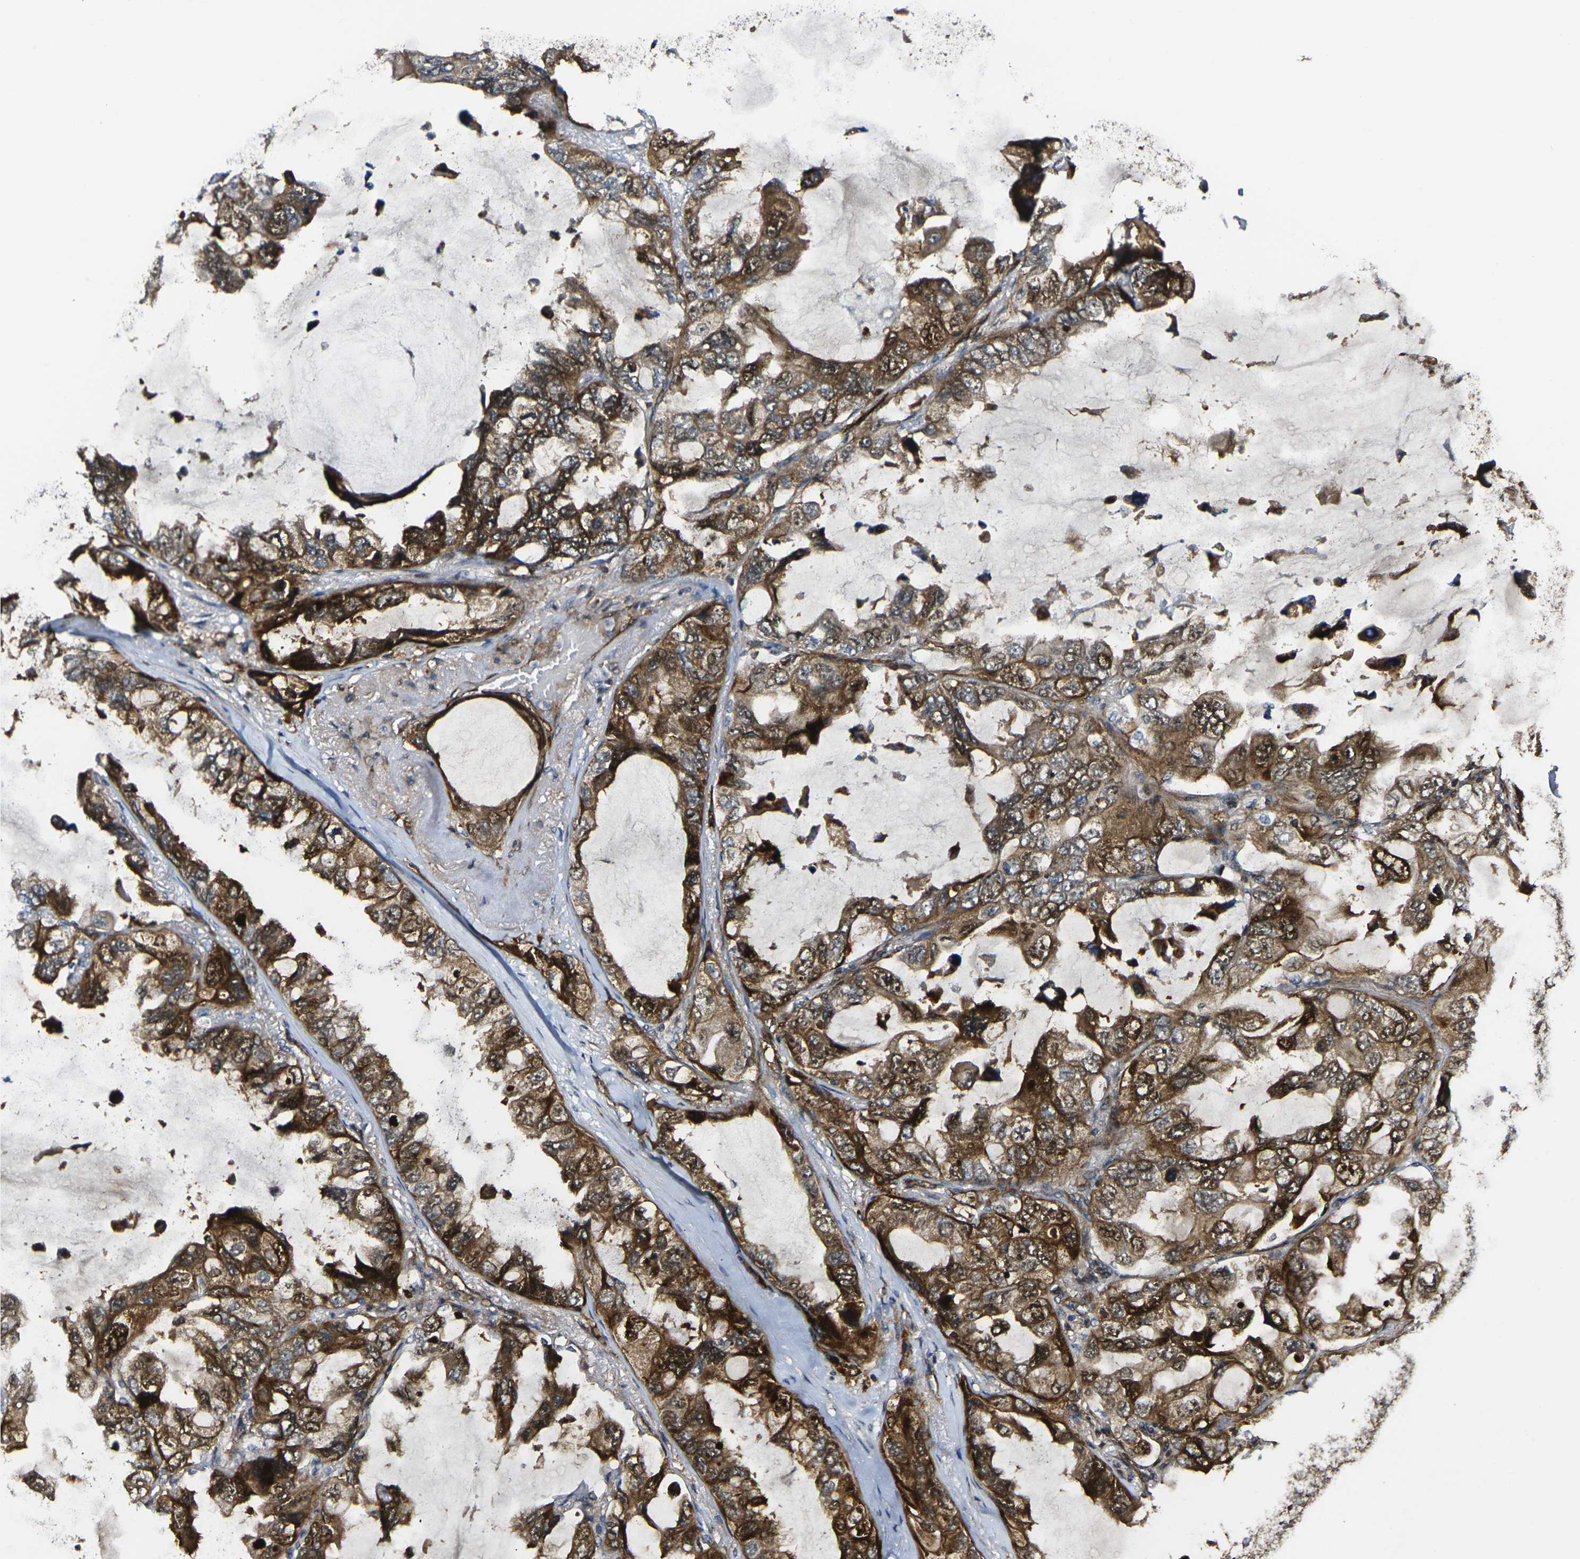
{"staining": {"intensity": "strong", "quantity": ">75%", "location": "cytoplasmic/membranous,nuclear"}, "tissue": "lung cancer", "cell_type": "Tumor cells", "image_type": "cancer", "snomed": [{"axis": "morphology", "description": "Squamous cell carcinoma, NOS"}, {"axis": "topography", "description": "Lung"}], "caption": "Squamous cell carcinoma (lung) stained with a brown dye reveals strong cytoplasmic/membranous and nuclear positive expression in approximately >75% of tumor cells.", "gene": "ECE1", "patient": {"sex": "female", "age": 73}}